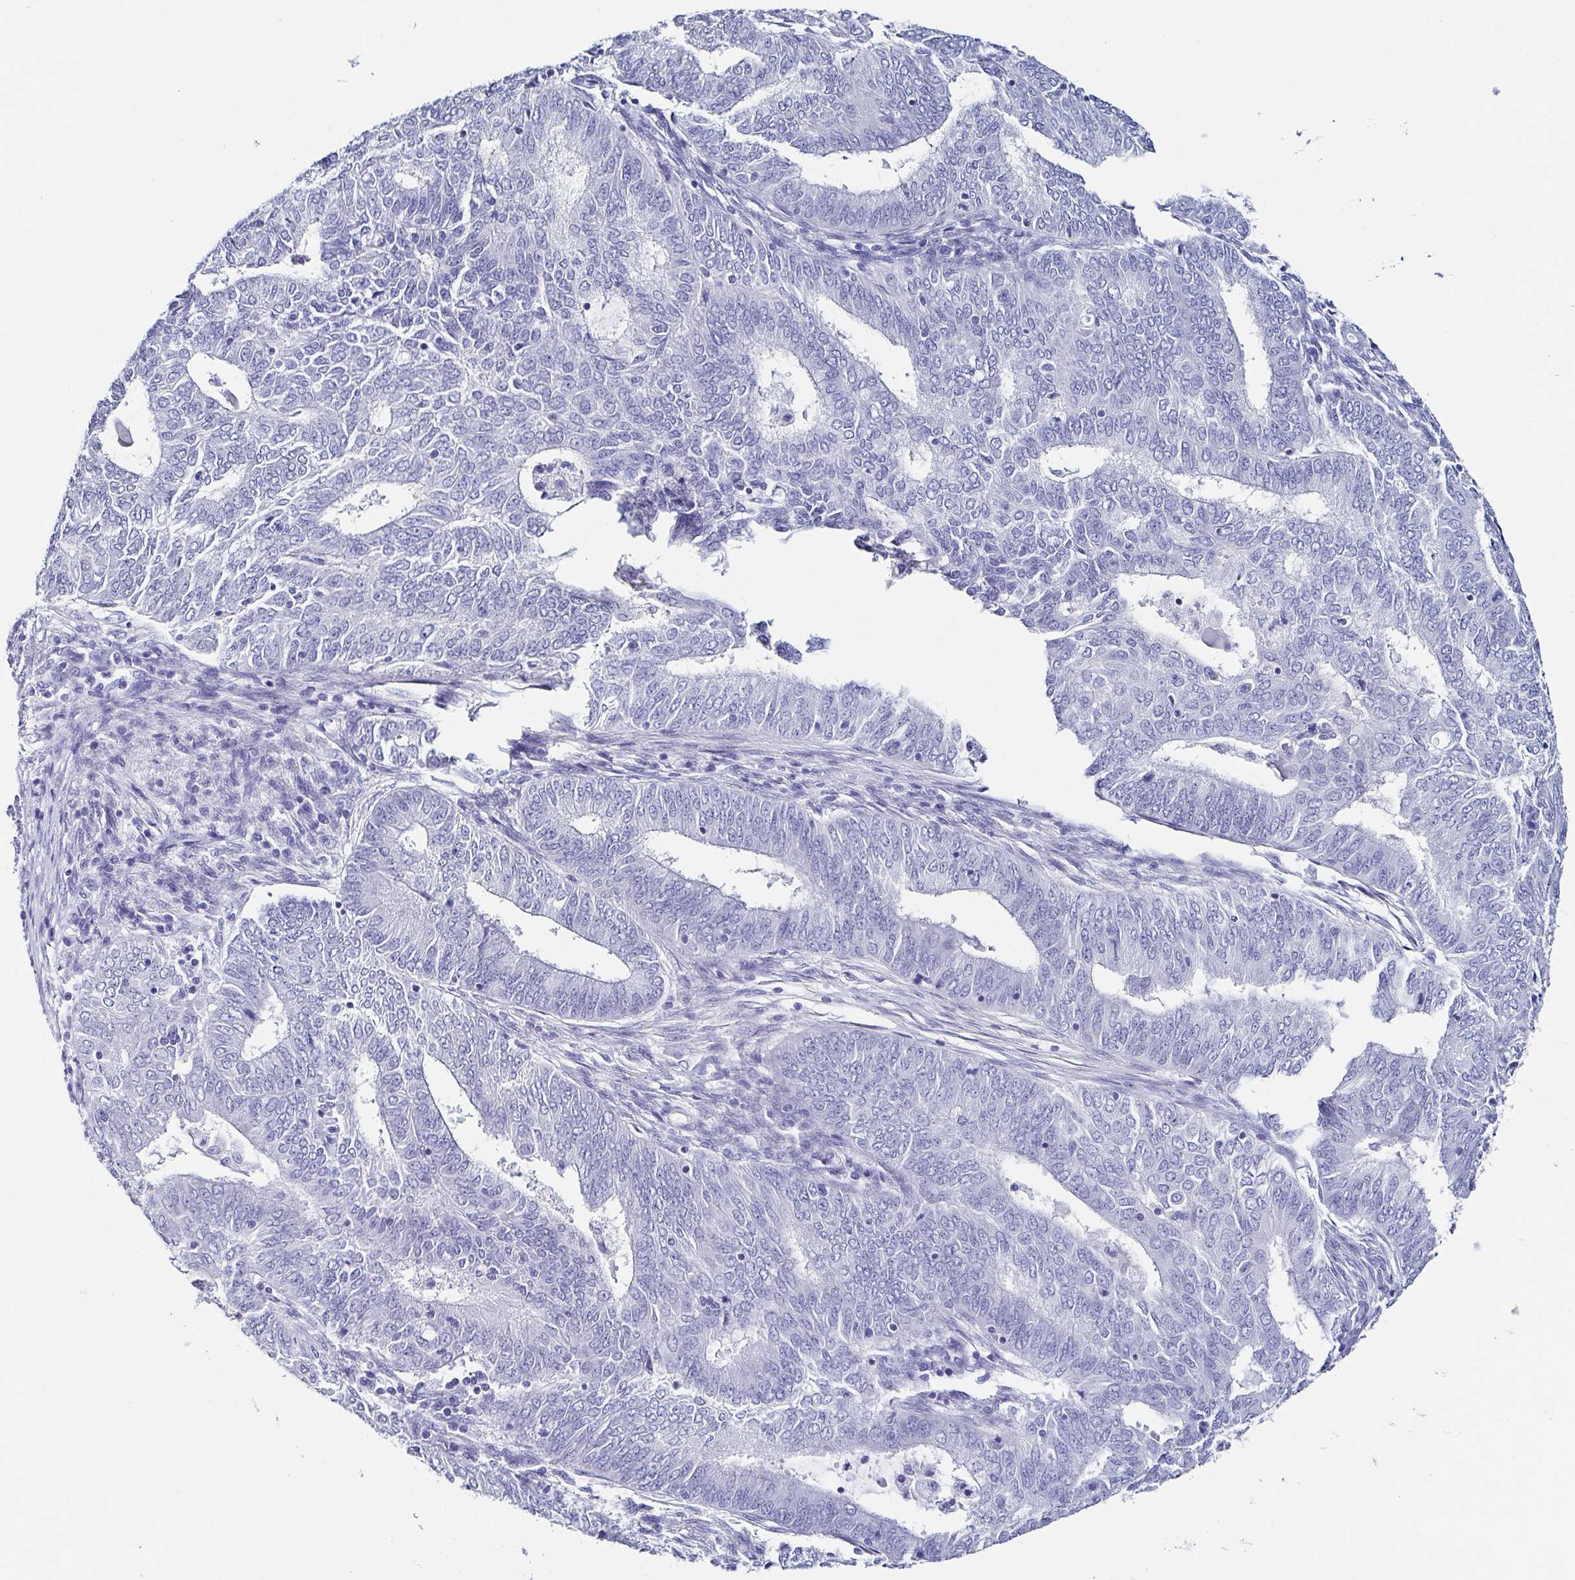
{"staining": {"intensity": "negative", "quantity": "none", "location": "none"}, "tissue": "endometrial cancer", "cell_type": "Tumor cells", "image_type": "cancer", "snomed": [{"axis": "morphology", "description": "Adenocarcinoma, NOS"}, {"axis": "topography", "description": "Endometrium"}], "caption": "The immunohistochemistry image has no significant expression in tumor cells of endometrial cancer tissue.", "gene": "TNNT2", "patient": {"sex": "female", "age": 62}}